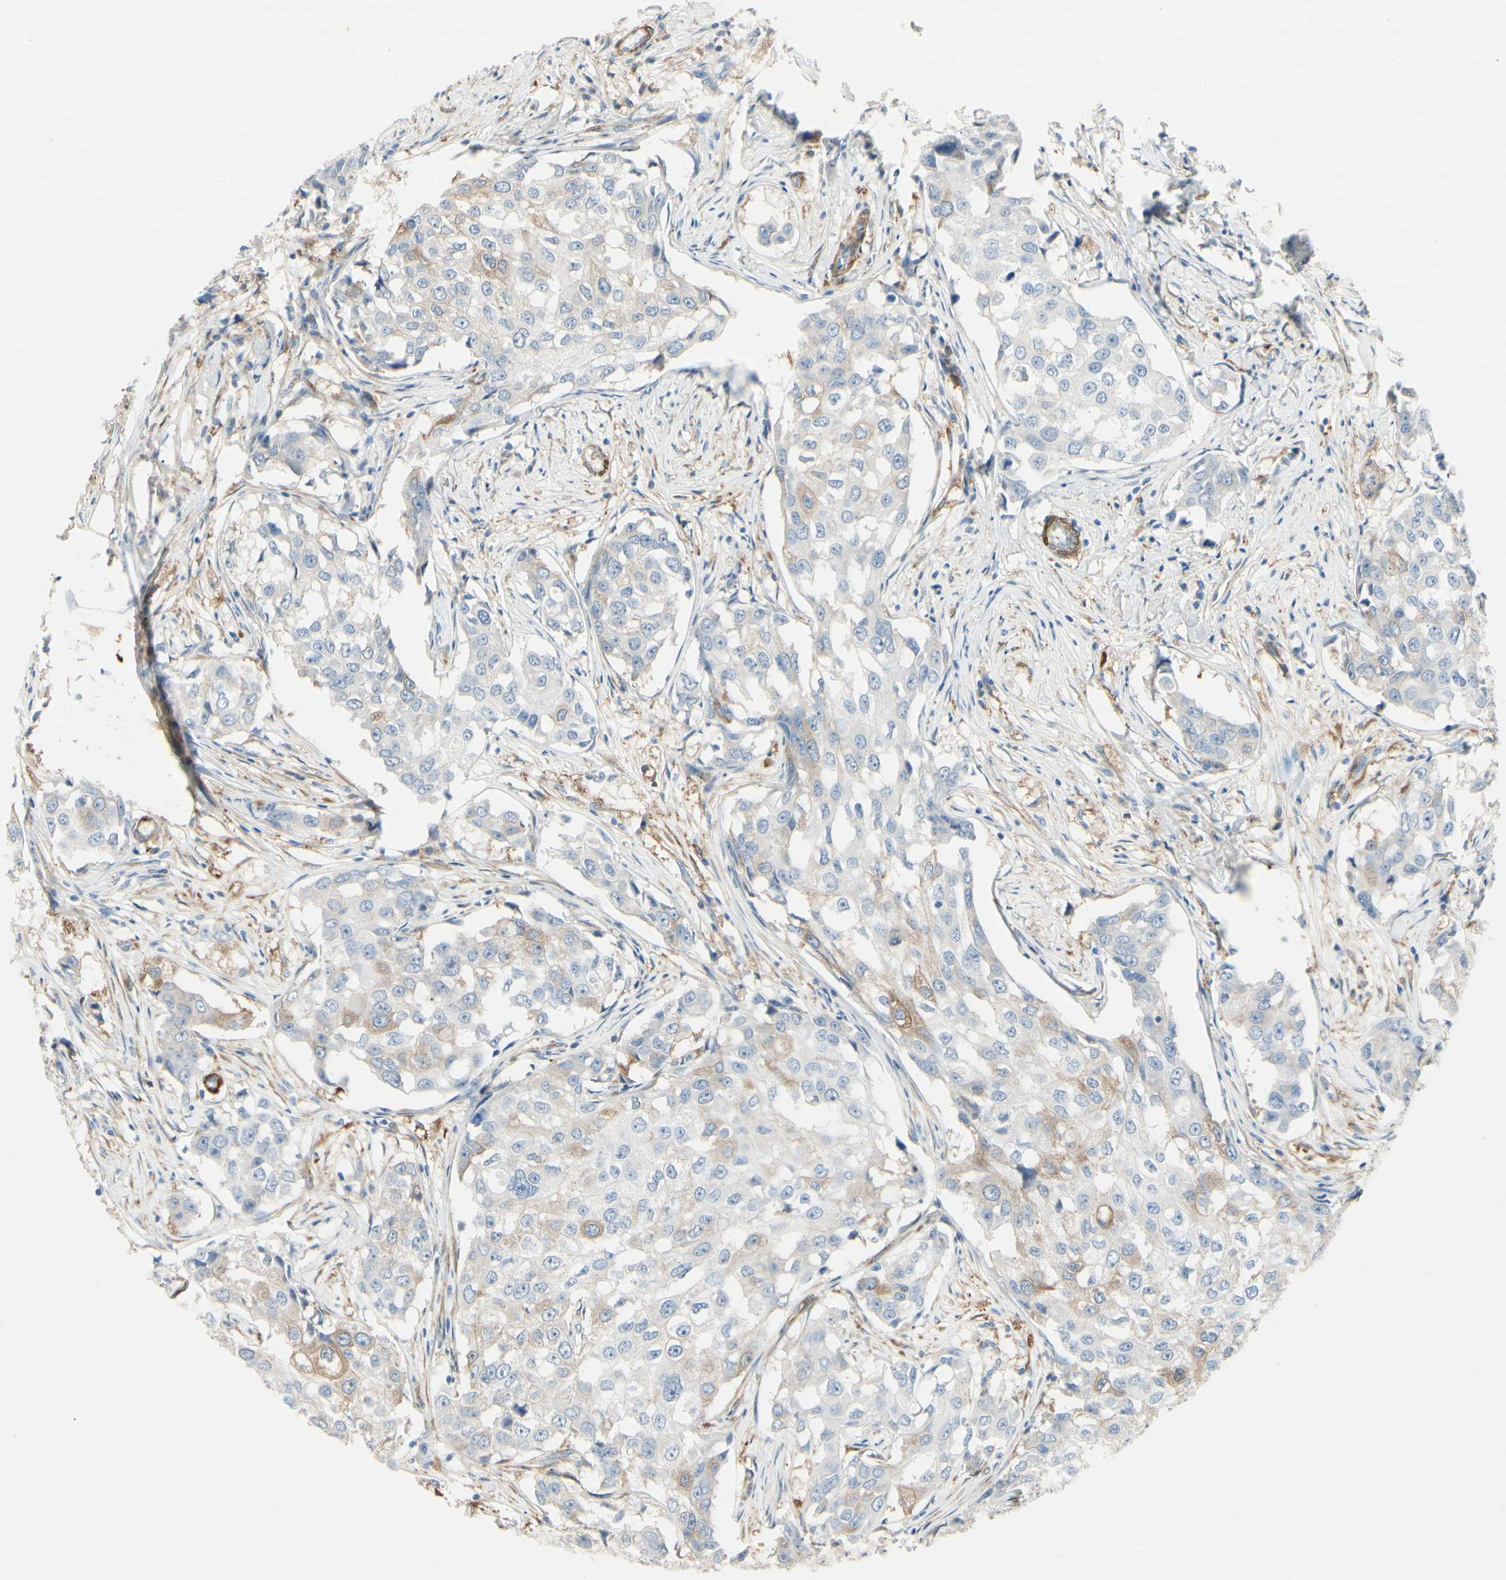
{"staining": {"intensity": "weak", "quantity": "<25%", "location": "cytoplasmic/membranous"}, "tissue": "breast cancer", "cell_type": "Tumor cells", "image_type": "cancer", "snomed": [{"axis": "morphology", "description": "Duct carcinoma"}, {"axis": "topography", "description": "Breast"}], "caption": "A high-resolution photomicrograph shows immunohistochemistry (IHC) staining of breast cancer, which demonstrates no significant positivity in tumor cells.", "gene": "AMPH", "patient": {"sex": "female", "age": 27}}